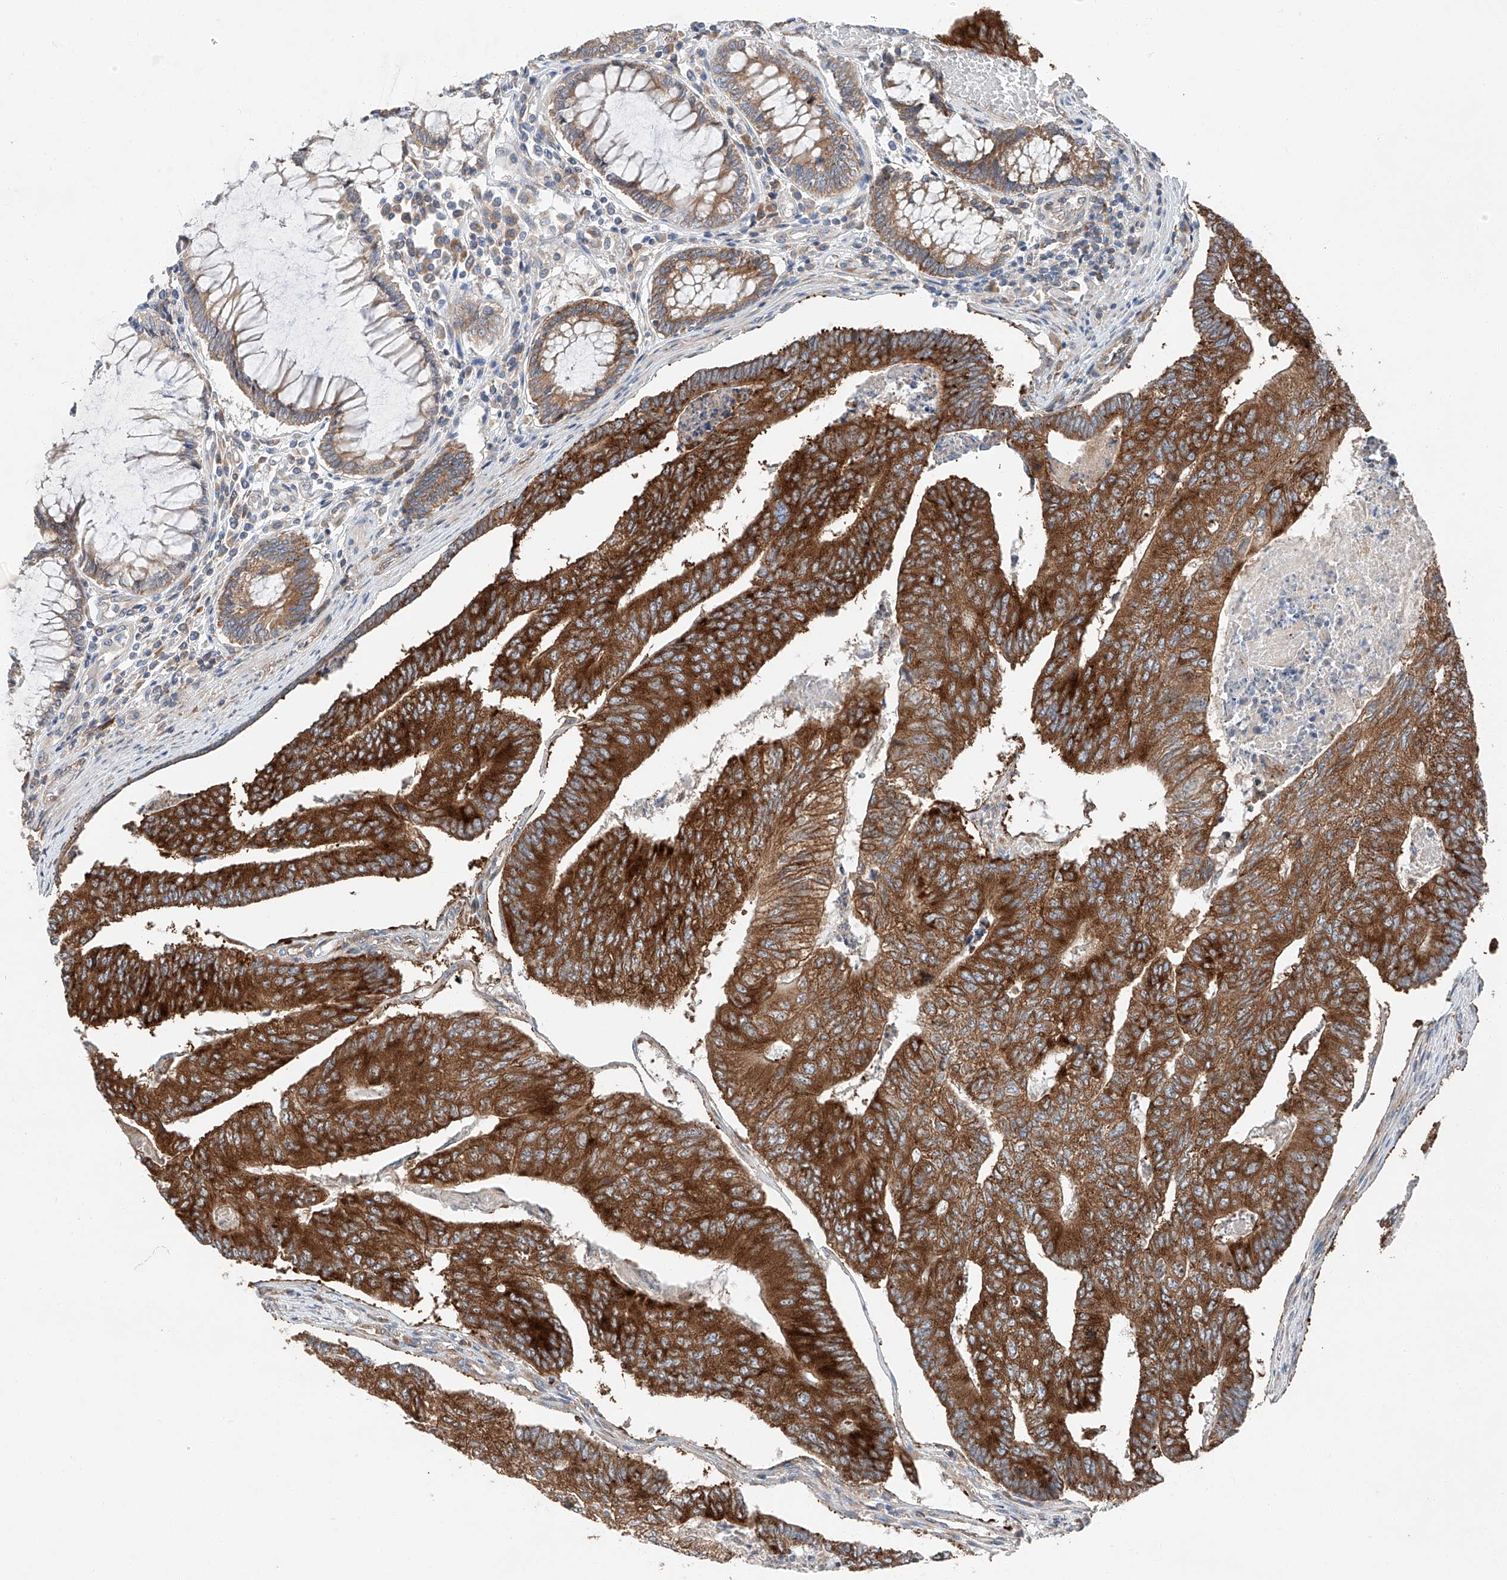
{"staining": {"intensity": "strong", "quantity": ">75%", "location": "cytoplasmic/membranous"}, "tissue": "colorectal cancer", "cell_type": "Tumor cells", "image_type": "cancer", "snomed": [{"axis": "morphology", "description": "Adenocarcinoma, NOS"}, {"axis": "topography", "description": "Colon"}], "caption": "Brown immunohistochemical staining in human colorectal adenocarcinoma displays strong cytoplasmic/membranous staining in about >75% of tumor cells. Using DAB (brown) and hematoxylin (blue) stains, captured at high magnification using brightfield microscopy.", "gene": "ZC3H15", "patient": {"sex": "female", "age": 67}}